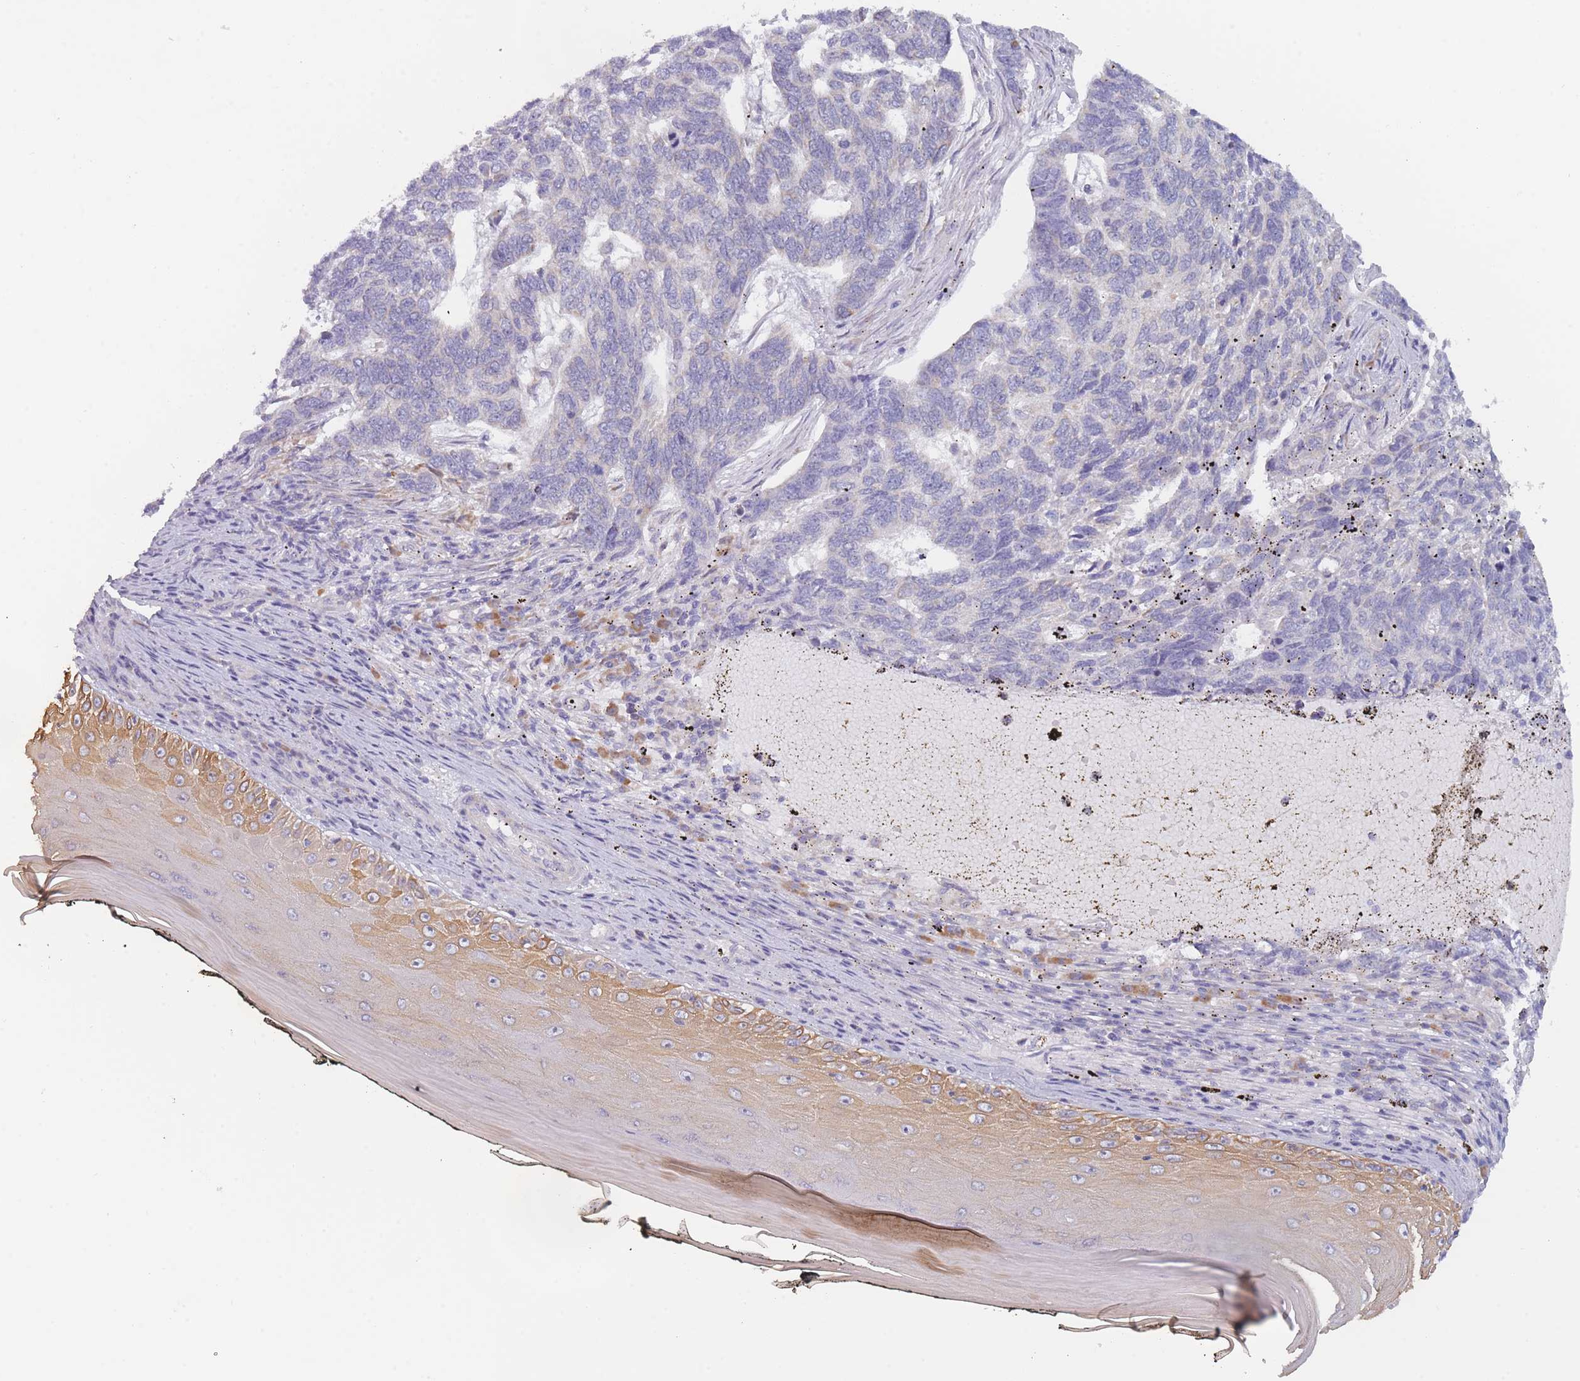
{"staining": {"intensity": "negative", "quantity": "none", "location": "none"}, "tissue": "skin cancer", "cell_type": "Tumor cells", "image_type": "cancer", "snomed": [{"axis": "morphology", "description": "Basal cell carcinoma"}, {"axis": "topography", "description": "Skin"}], "caption": "DAB (3,3'-diaminobenzidine) immunohistochemical staining of human skin cancer reveals no significant positivity in tumor cells.", "gene": "FAM227B", "patient": {"sex": "female", "age": 65}}